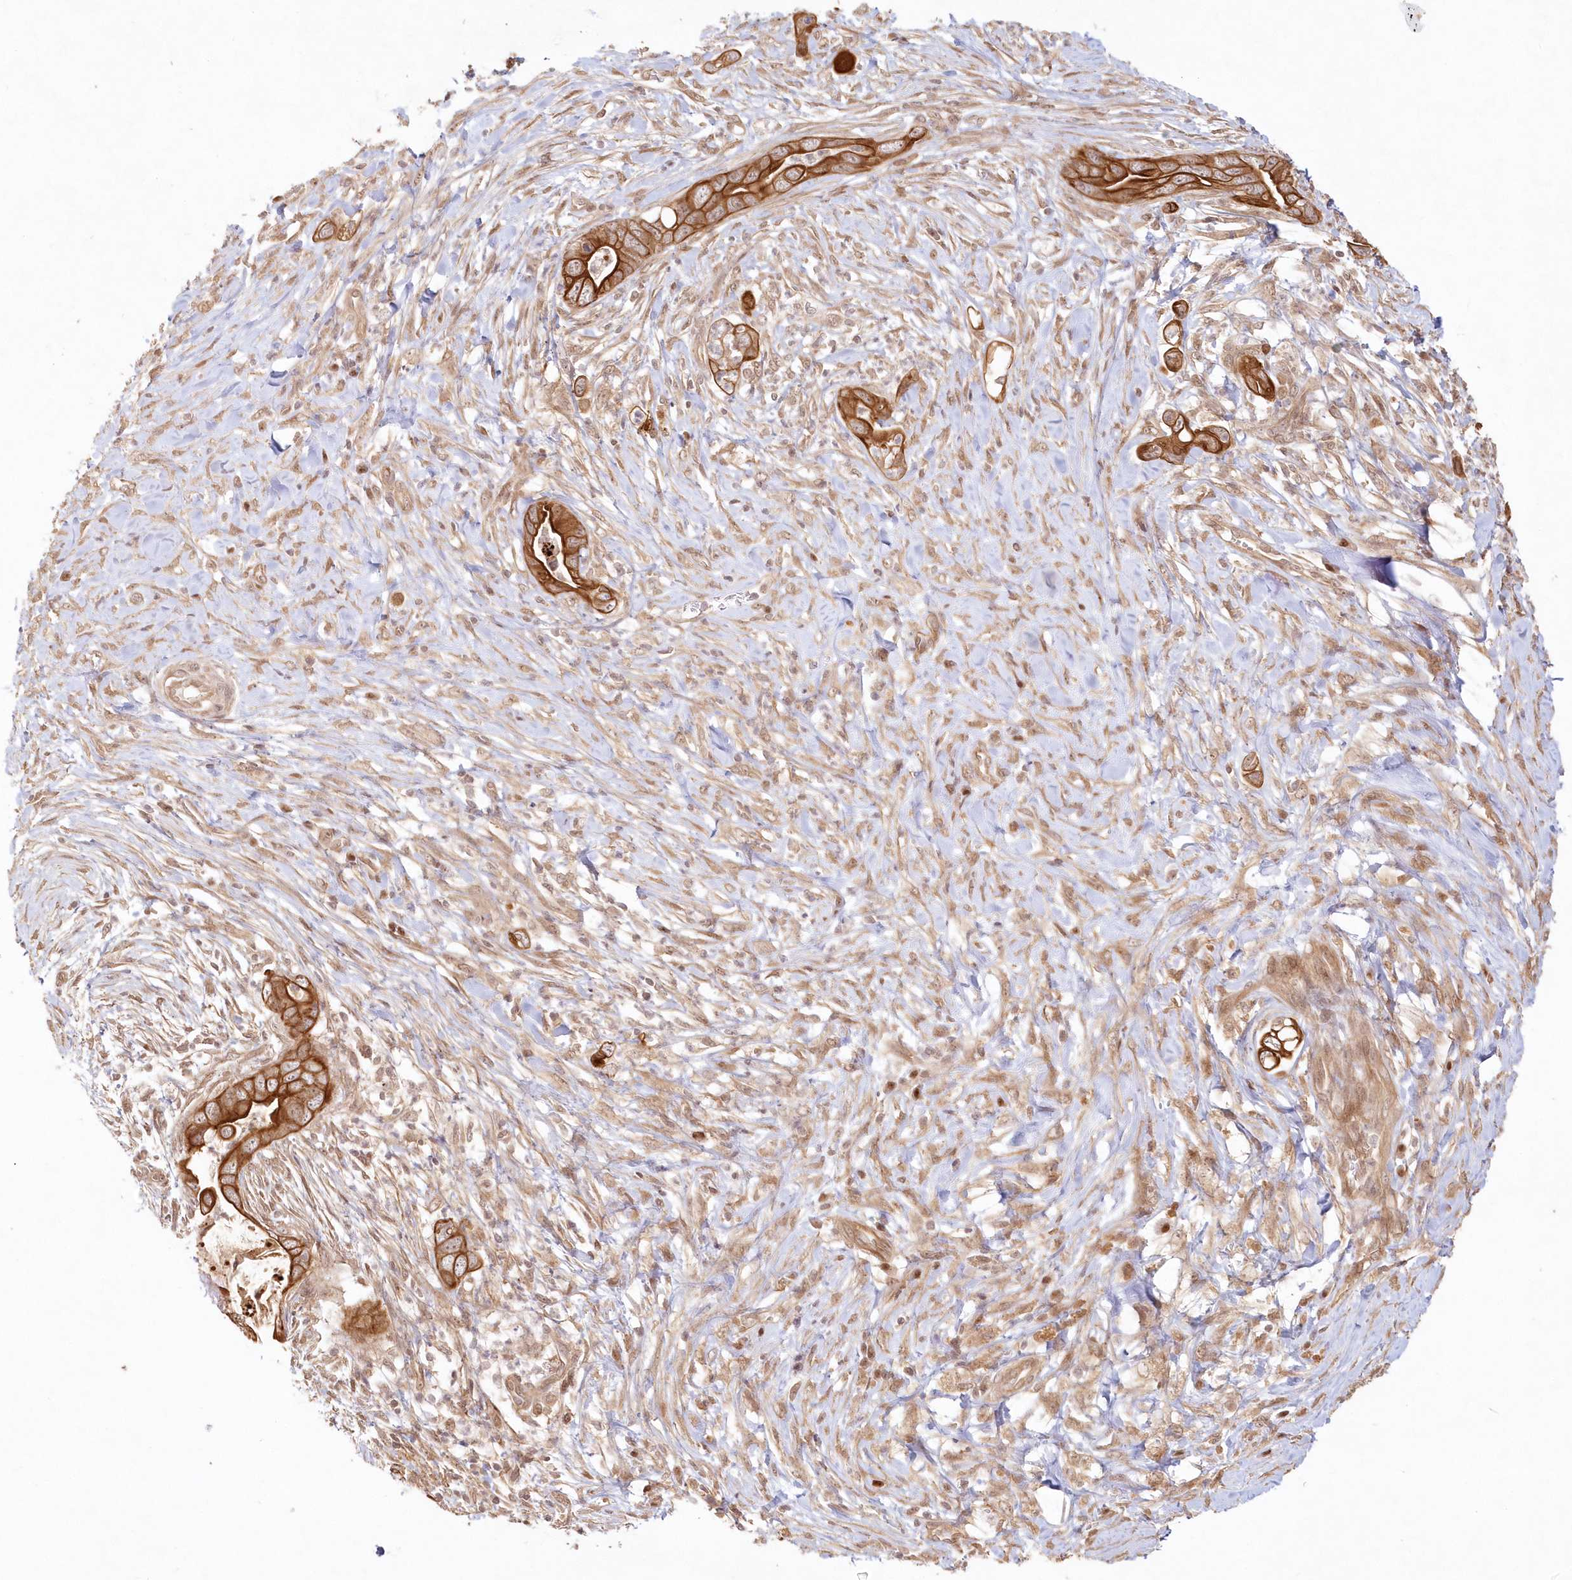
{"staining": {"intensity": "strong", "quantity": ">75%", "location": "cytoplasmic/membranous"}, "tissue": "pancreatic cancer", "cell_type": "Tumor cells", "image_type": "cancer", "snomed": [{"axis": "morphology", "description": "Adenocarcinoma, NOS"}, {"axis": "topography", "description": "Pancreas"}], "caption": "Immunohistochemical staining of human pancreatic cancer (adenocarcinoma) exhibits high levels of strong cytoplasmic/membranous protein expression in approximately >75% of tumor cells. Nuclei are stained in blue.", "gene": "KIAA0232", "patient": {"sex": "male", "age": 75}}